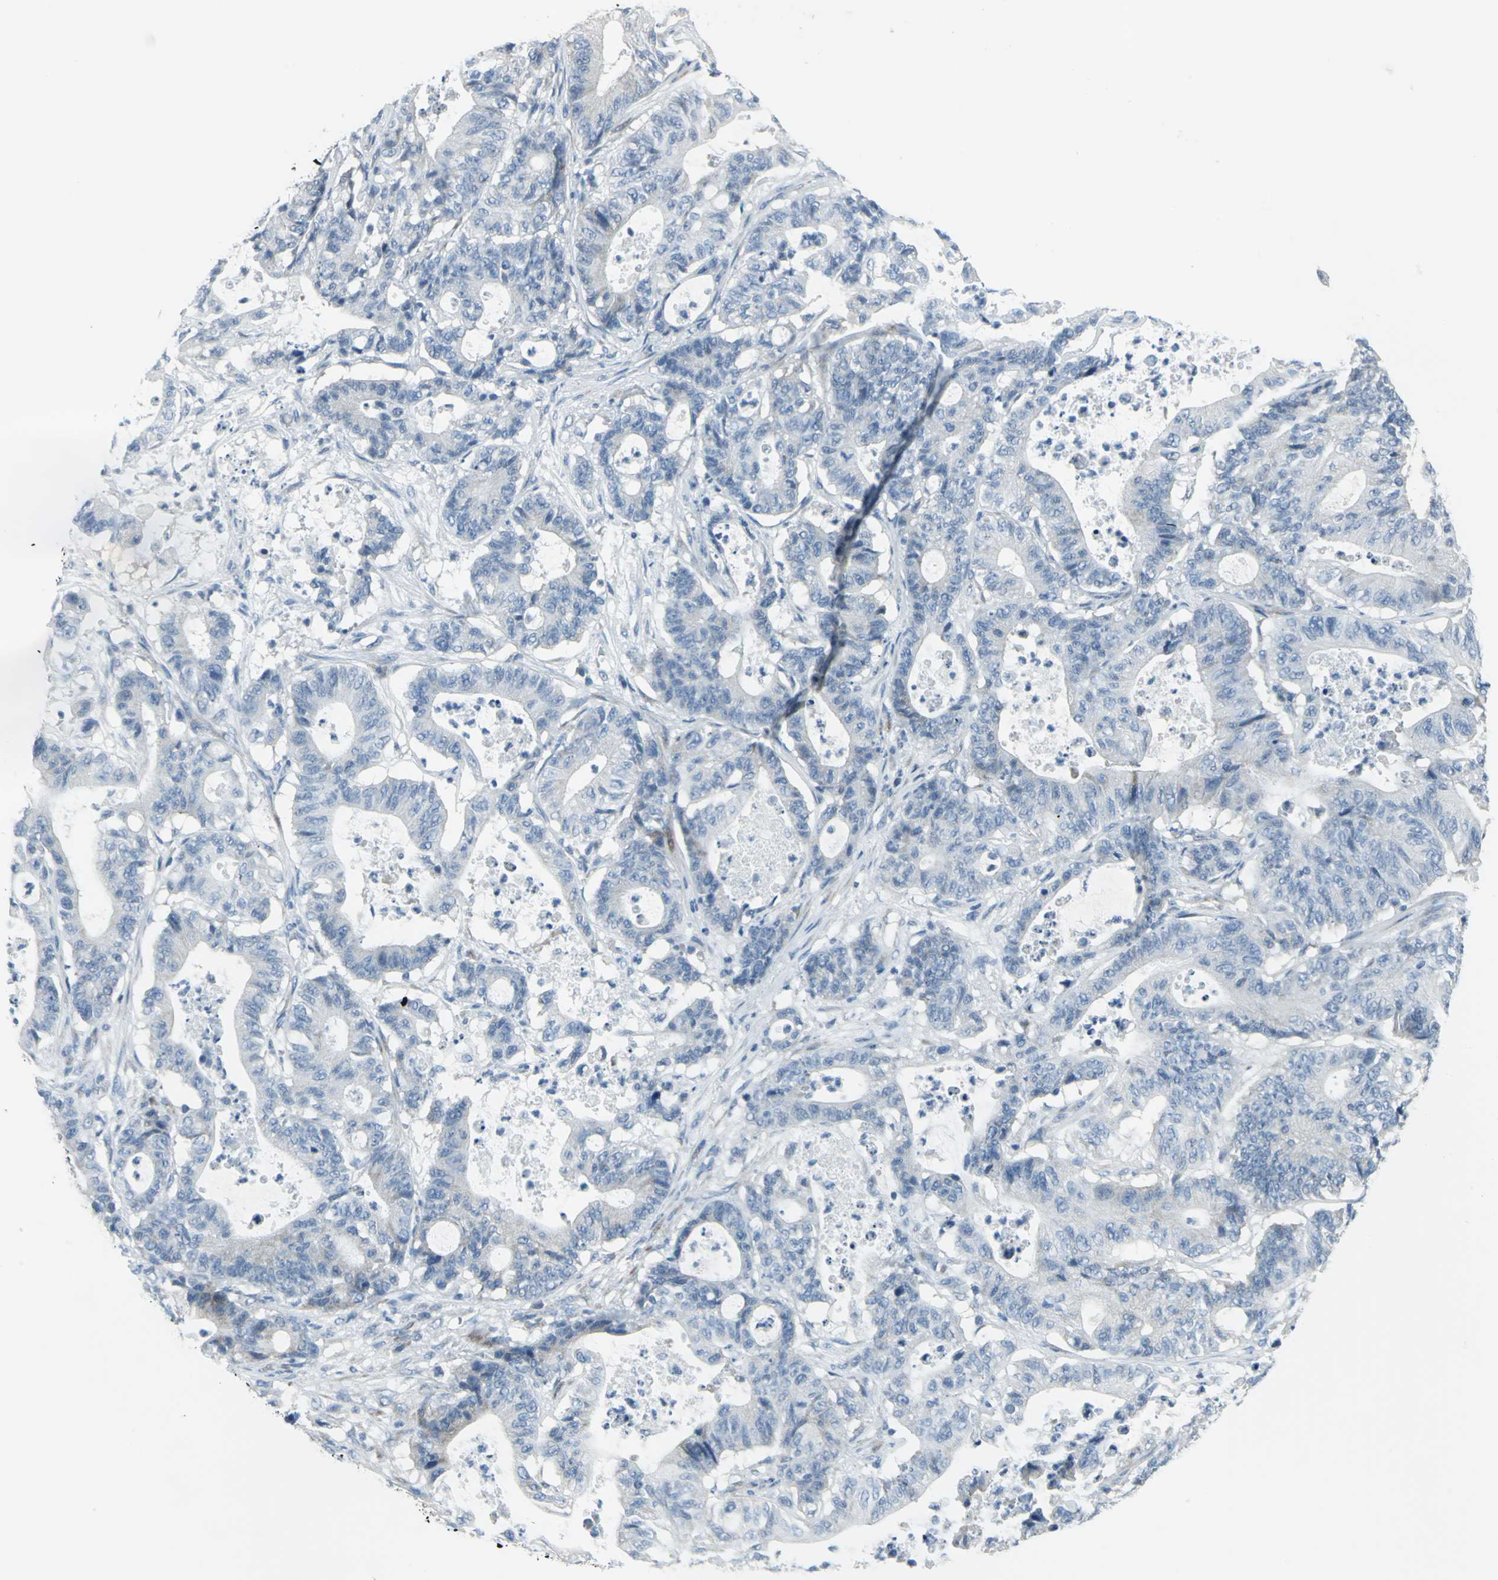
{"staining": {"intensity": "negative", "quantity": "none", "location": "none"}, "tissue": "colorectal cancer", "cell_type": "Tumor cells", "image_type": "cancer", "snomed": [{"axis": "morphology", "description": "Adenocarcinoma, NOS"}, {"axis": "topography", "description": "Colon"}], "caption": "The image demonstrates no staining of tumor cells in colorectal cancer.", "gene": "DNAI2", "patient": {"sex": "female", "age": 84}}